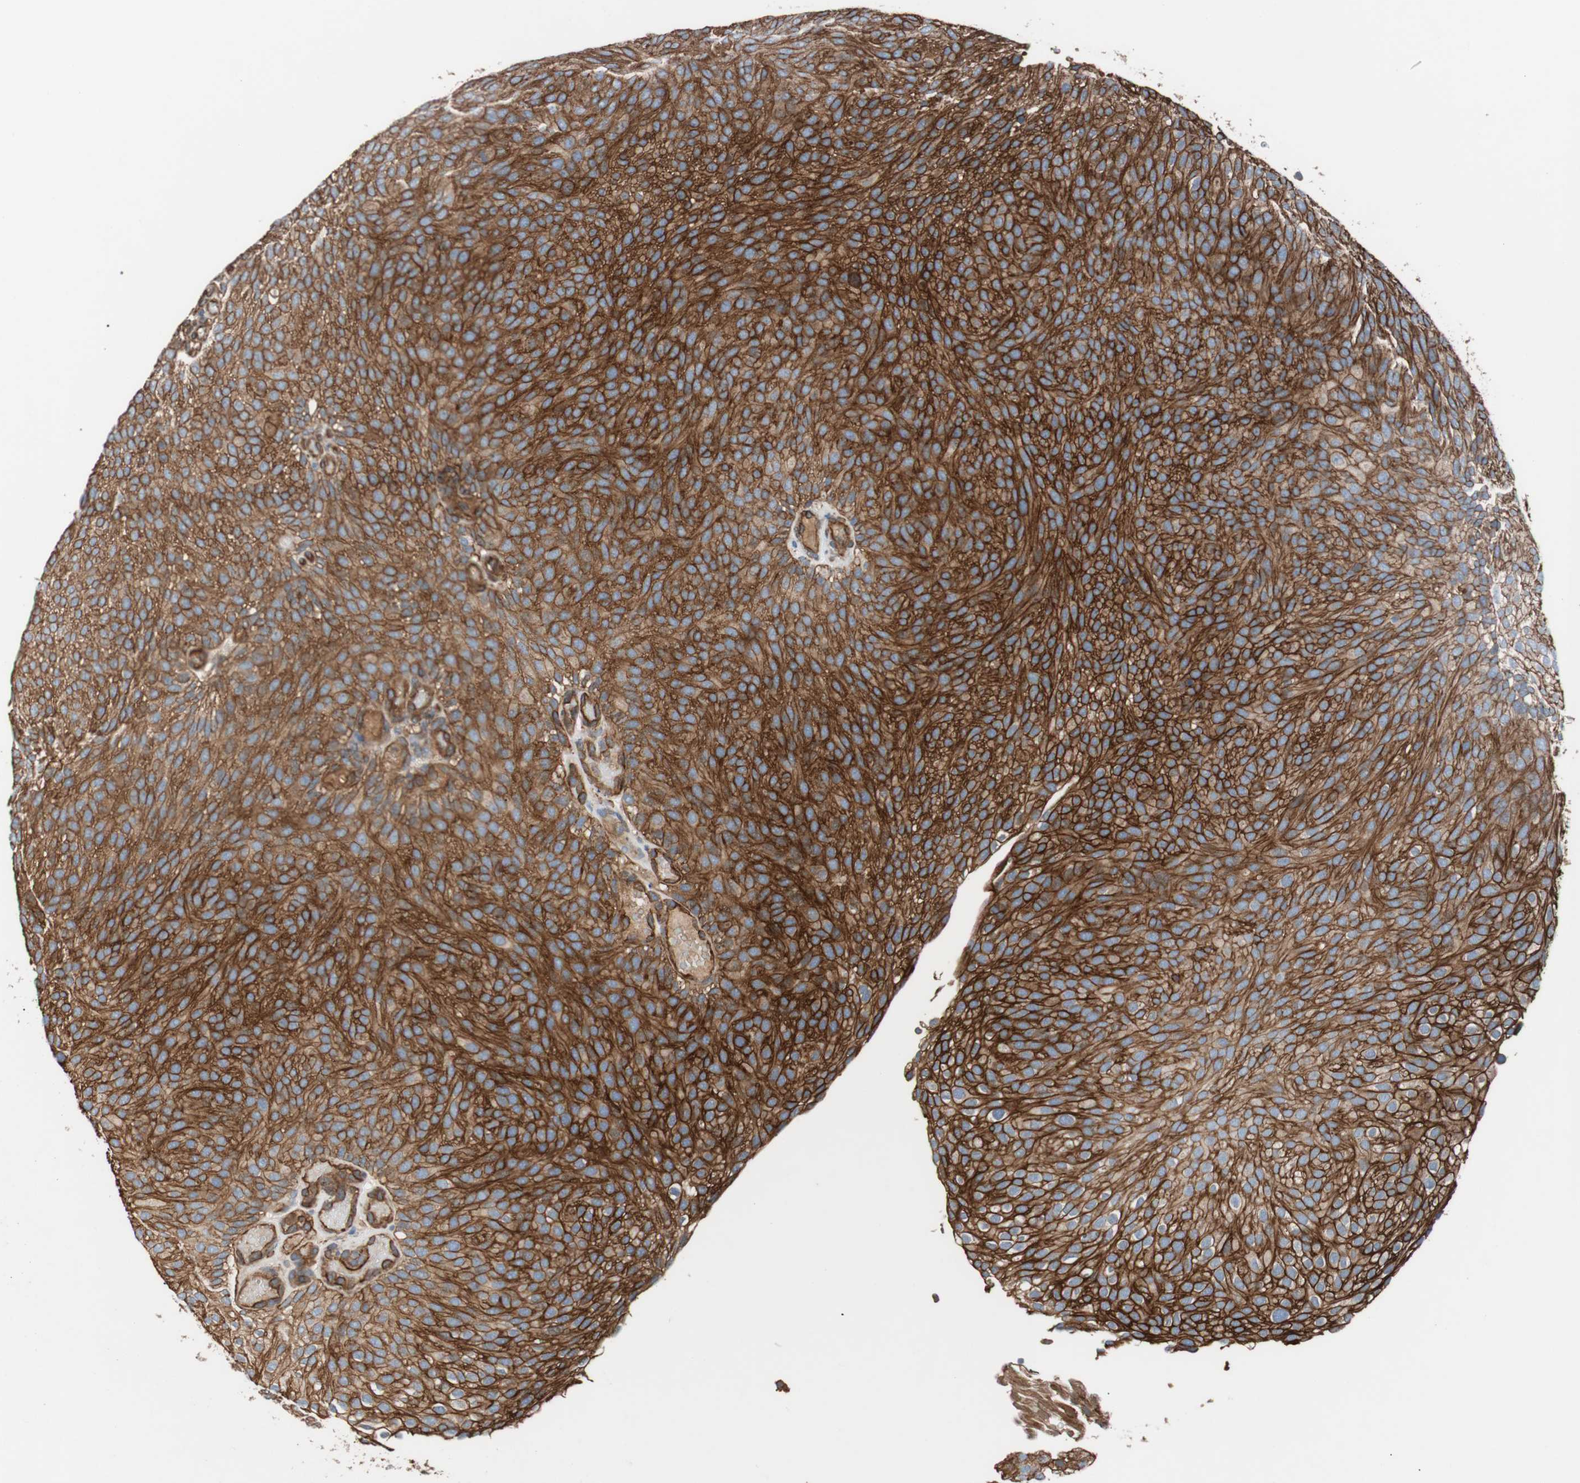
{"staining": {"intensity": "strong", "quantity": ">75%", "location": "cytoplasmic/membranous"}, "tissue": "urothelial cancer", "cell_type": "Tumor cells", "image_type": "cancer", "snomed": [{"axis": "morphology", "description": "Urothelial carcinoma, Low grade"}, {"axis": "topography", "description": "Urinary bladder"}], "caption": "IHC image of neoplastic tissue: urothelial cancer stained using immunohistochemistry (IHC) displays high levels of strong protein expression localized specifically in the cytoplasmic/membranous of tumor cells, appearing as a cytoplasmic/membranous brown color.", "gene": "SPINT1", "patient": {"sex": "male", "age": 78}}